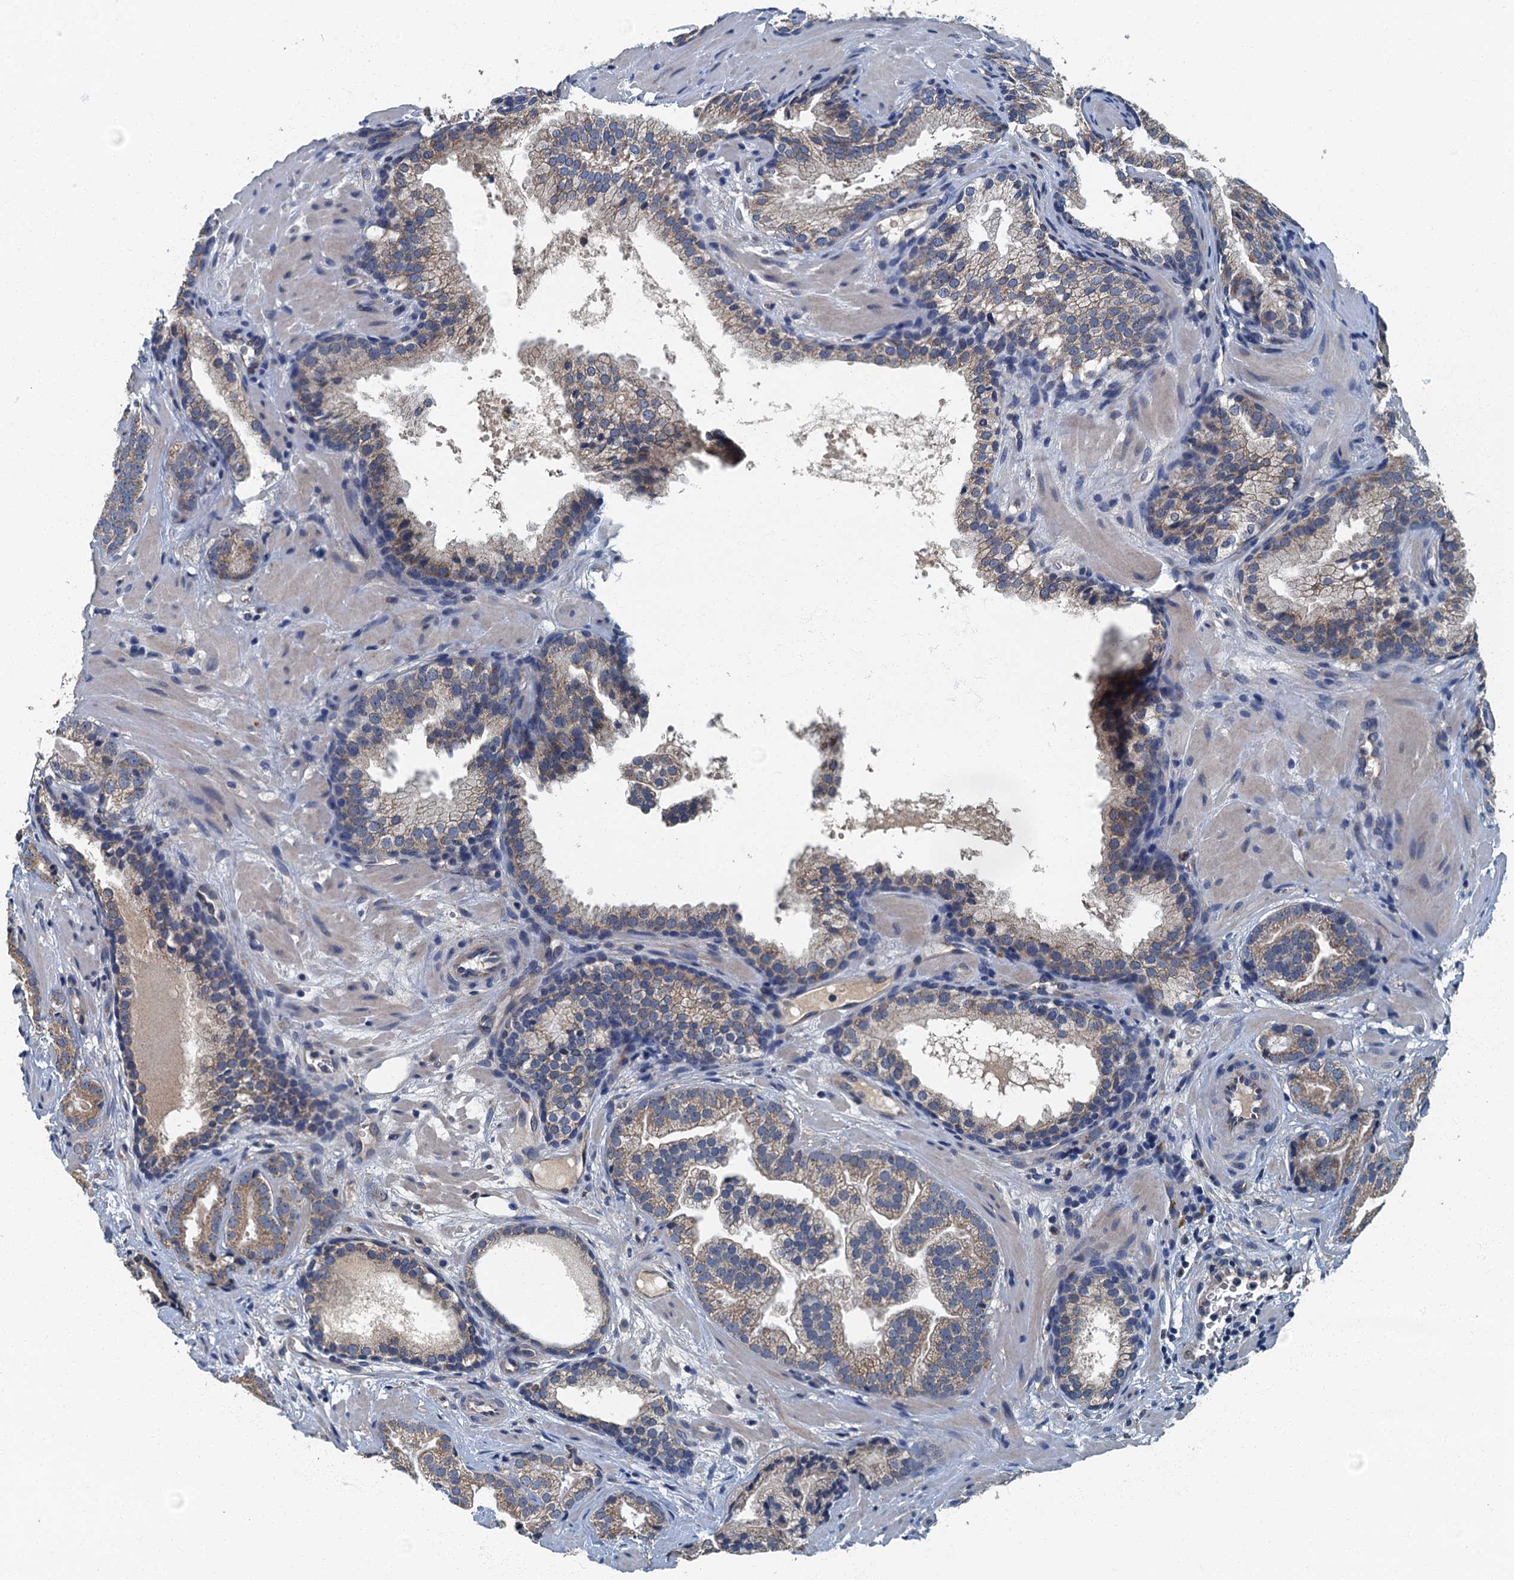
{"staining": {"intensity": "weak", "quantity": ">75%", "location": "cytoplasmic/membranous"}, "tissue": "prostate cancer", "cell_type": "Tumor cells", "image_type": "cancer", "snomed": [{"axis": "morphology", "description": "Adenocarcinoma, High grade"}, {"axis": "topography", "description": "Prostate"}], "caption": "High-grade adenocarcinoma (prostate) stained with a protein marker shows weak staining in tumor cells.", "gene": "DDX49", "patient": {"sex": "male", "age": 60}}